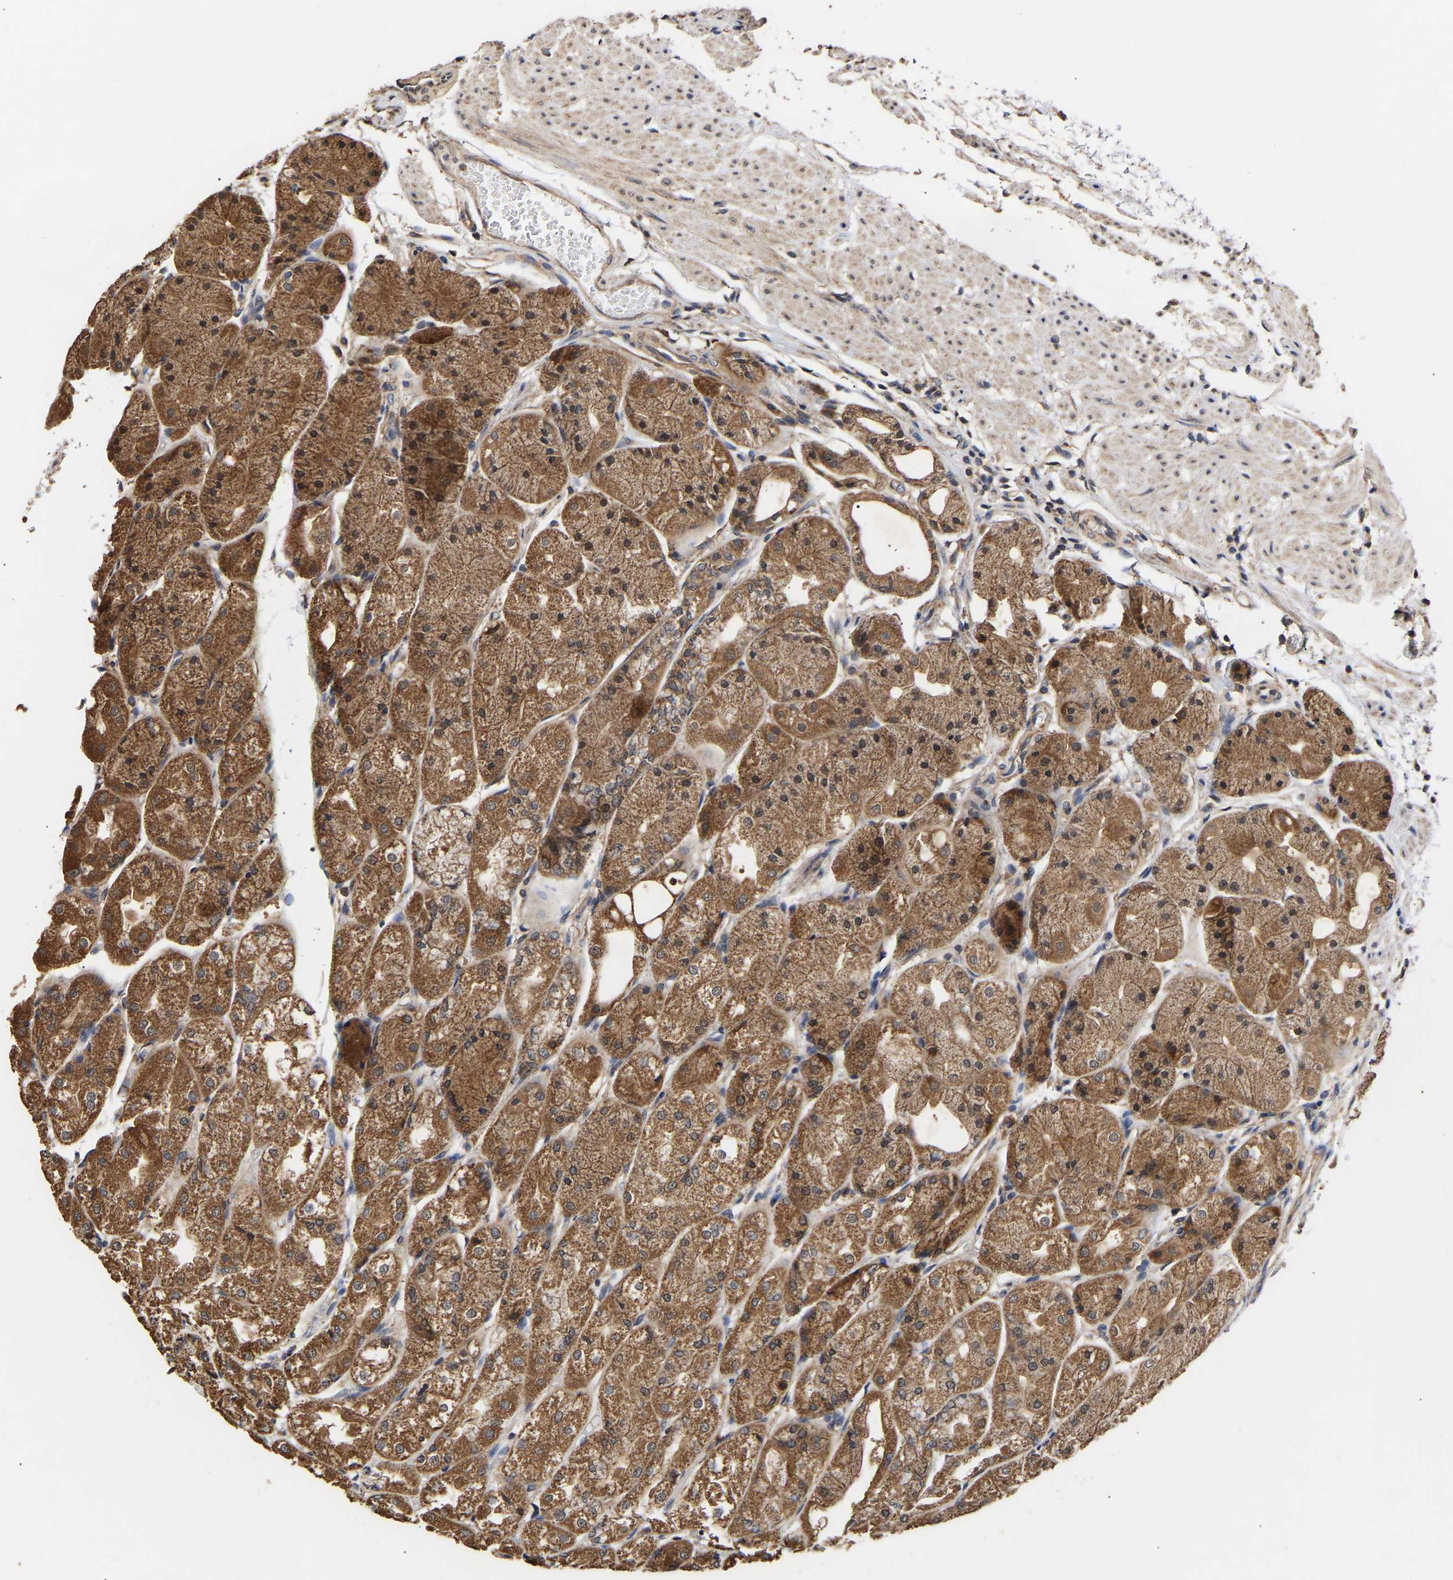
{"staining": {"intensity": "moderate", "quantity": ">75%", "location": "cytoplasmic/membranous"}, "tissue": "stomach", "cell_type": "Glandular cells", "image_type": "normal", "snomed": [{"axis": "morphology", "description": "Normal tissue, NOS"}, {"axis": "topography", "description": "Stomach, upper"}], "caption": "Human stomach stained for a protein (brown) reveals moderate cytoplasmic/membranous positive expression in approximately >75% of glandular cells.", "gene": "ZNF26", "patient": {"sex": "male", "age": 72}}